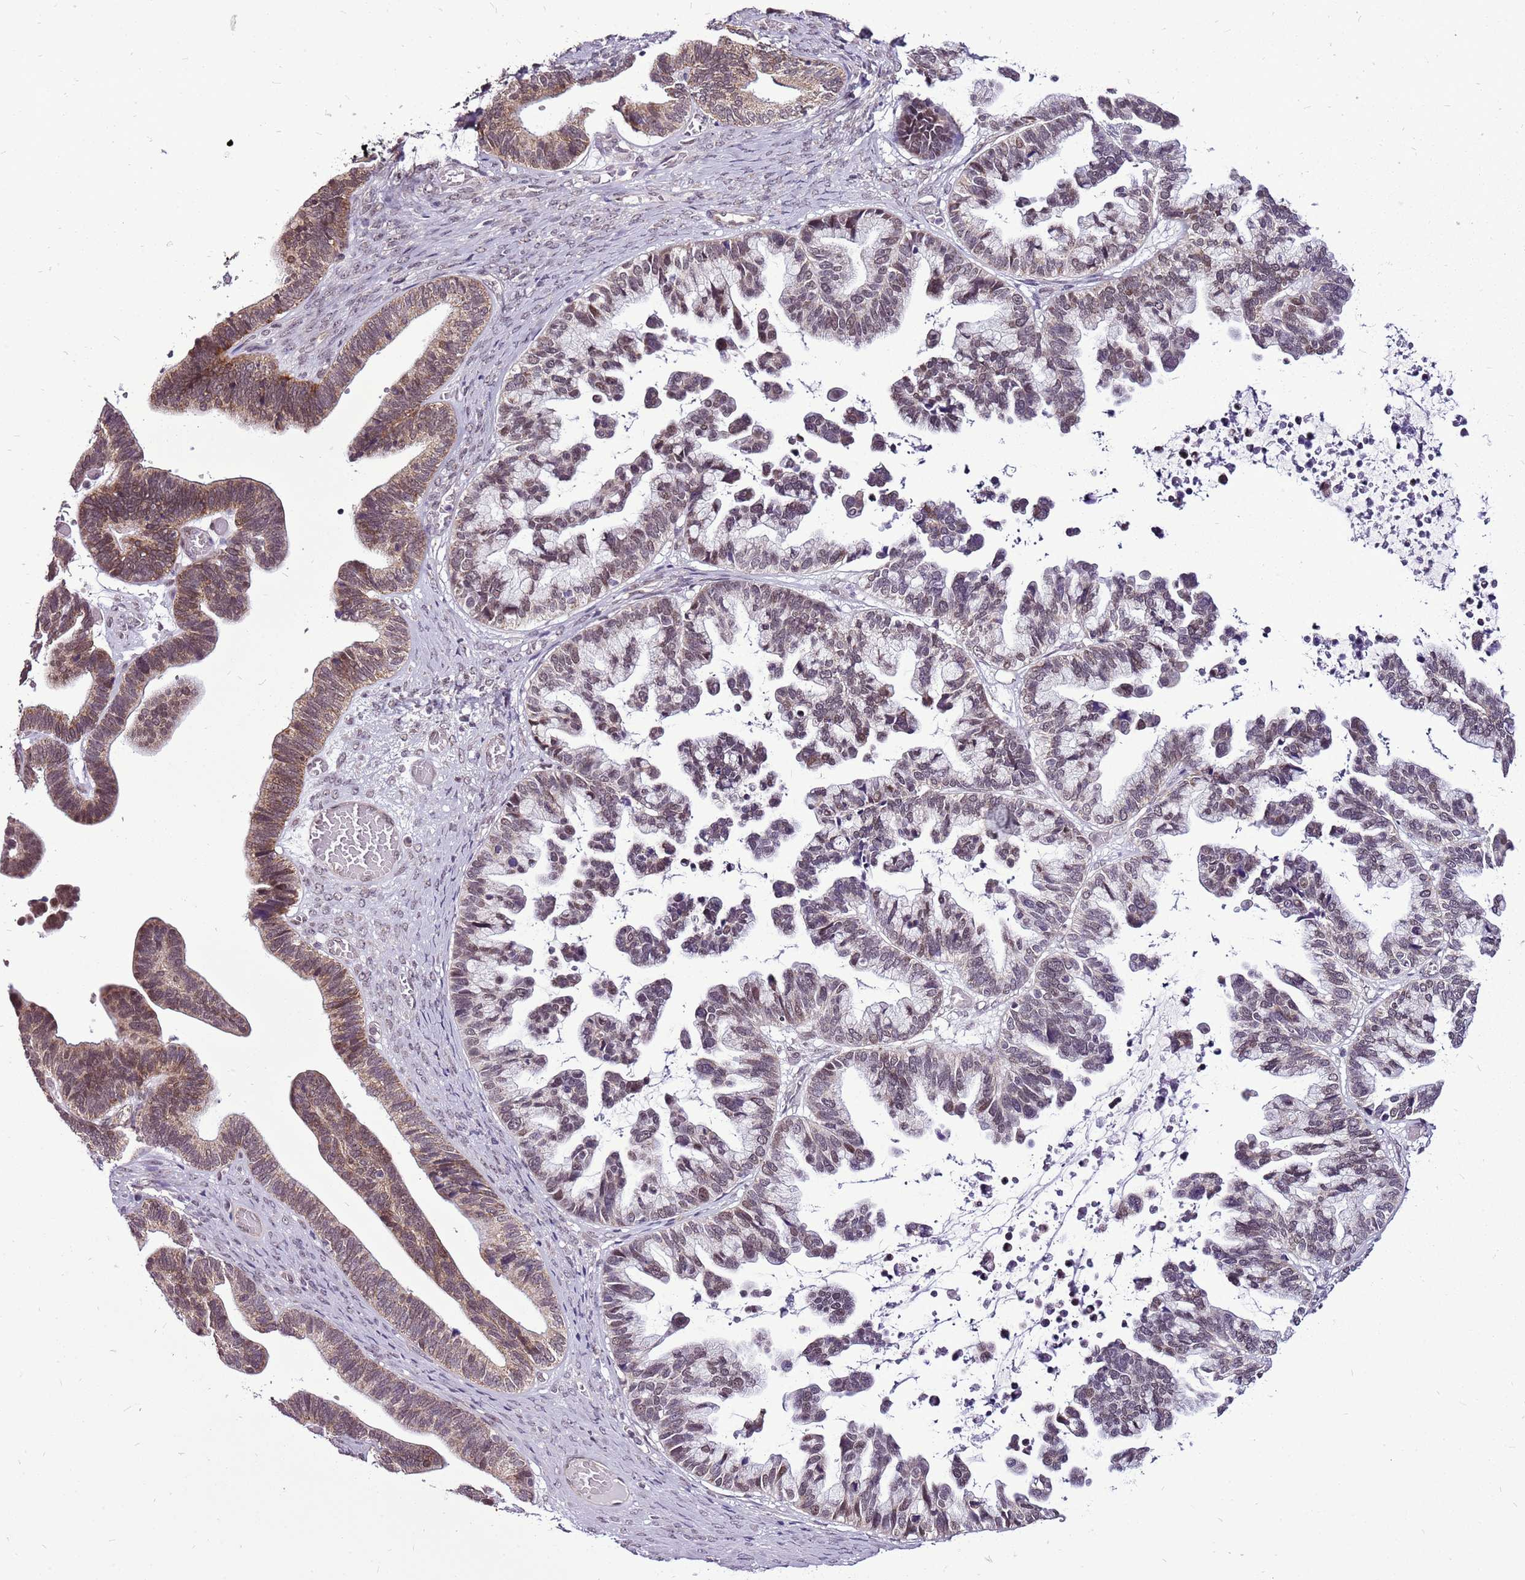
{"staining": {"intensity": "moderate", "quantity": "25%-75%", "location": "cytoplasmic/membranous,nuclear"}, "tissue": "ovarian cancer", "cell_type": "Tumor cells", "image_type": "cancer", "snomed": [{"axis": "morphology", "description": "Cystadenocarcinoma, serous, NOS"}, {"axis": "topography", "description": "Ovary"}], "caption": "Immunohistochemistry (IHC) micrograph of human ovarian cancer (serous cystadenocarcinoma) stained for a protein (brown), which exhibits medium levels of moderate cytoplasmic/membranous and nuclear staining in about 25%-75% of tumor cells.", "gene": "CCDC166", "patient": {"sex": "female", "age": 56}}